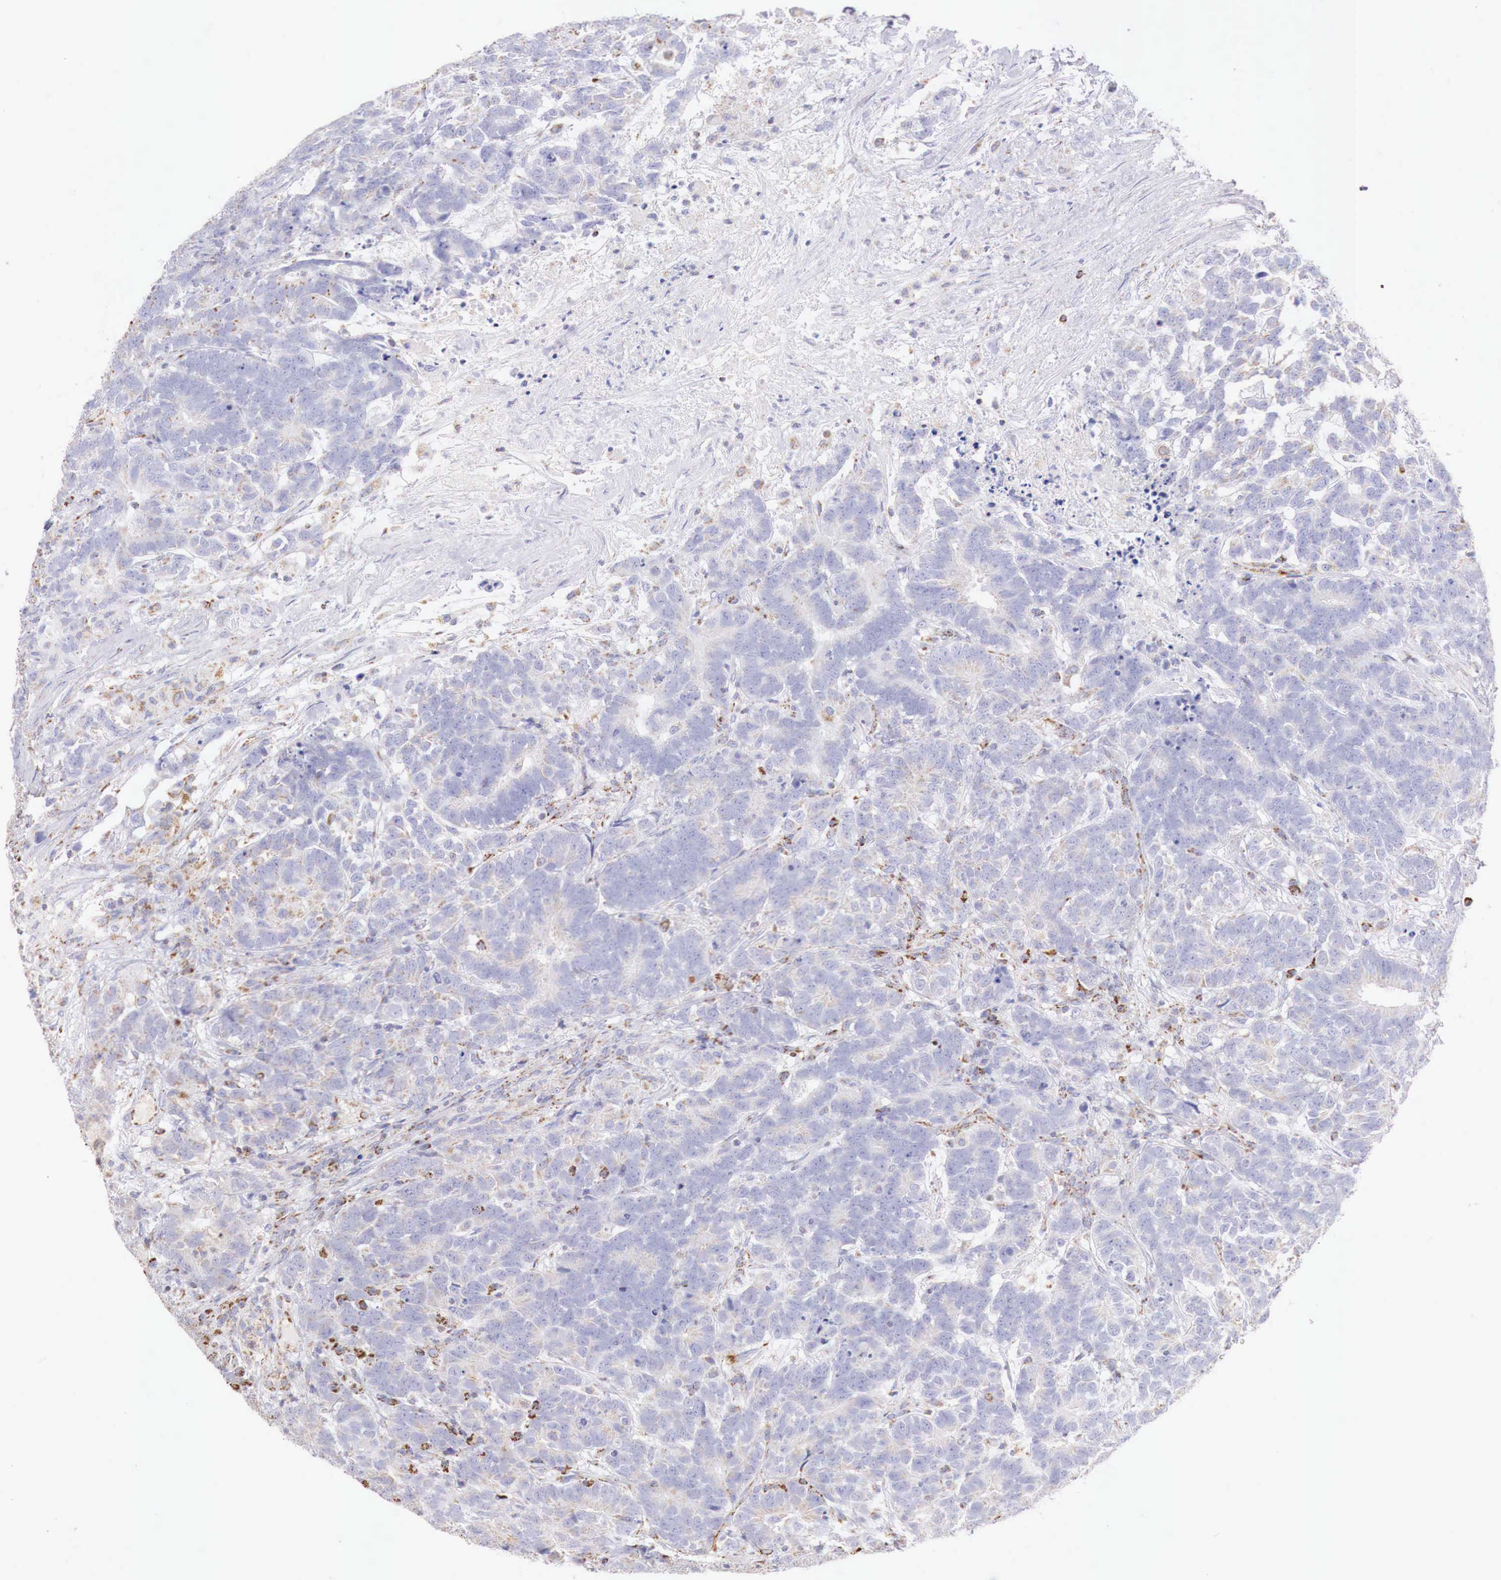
{"staining": {"intensity": "negative", "quantity": "none", "location": "none"}, "tissue": "testis cancer", "cell_type": "Tumor cells", "image_type": "cancer", "snomed": [{"axis": "morphology", "description": "Carcinoma, Embryonal, NOS"}, {"axis": "topography", "description": "Testis"}], "caption": "A micrograph of testis cancer stained for a protein demonstrates no brown staining in tumor cells.", "gene": "IDH3G", "patient": {"sex": "male", "age": 26}}